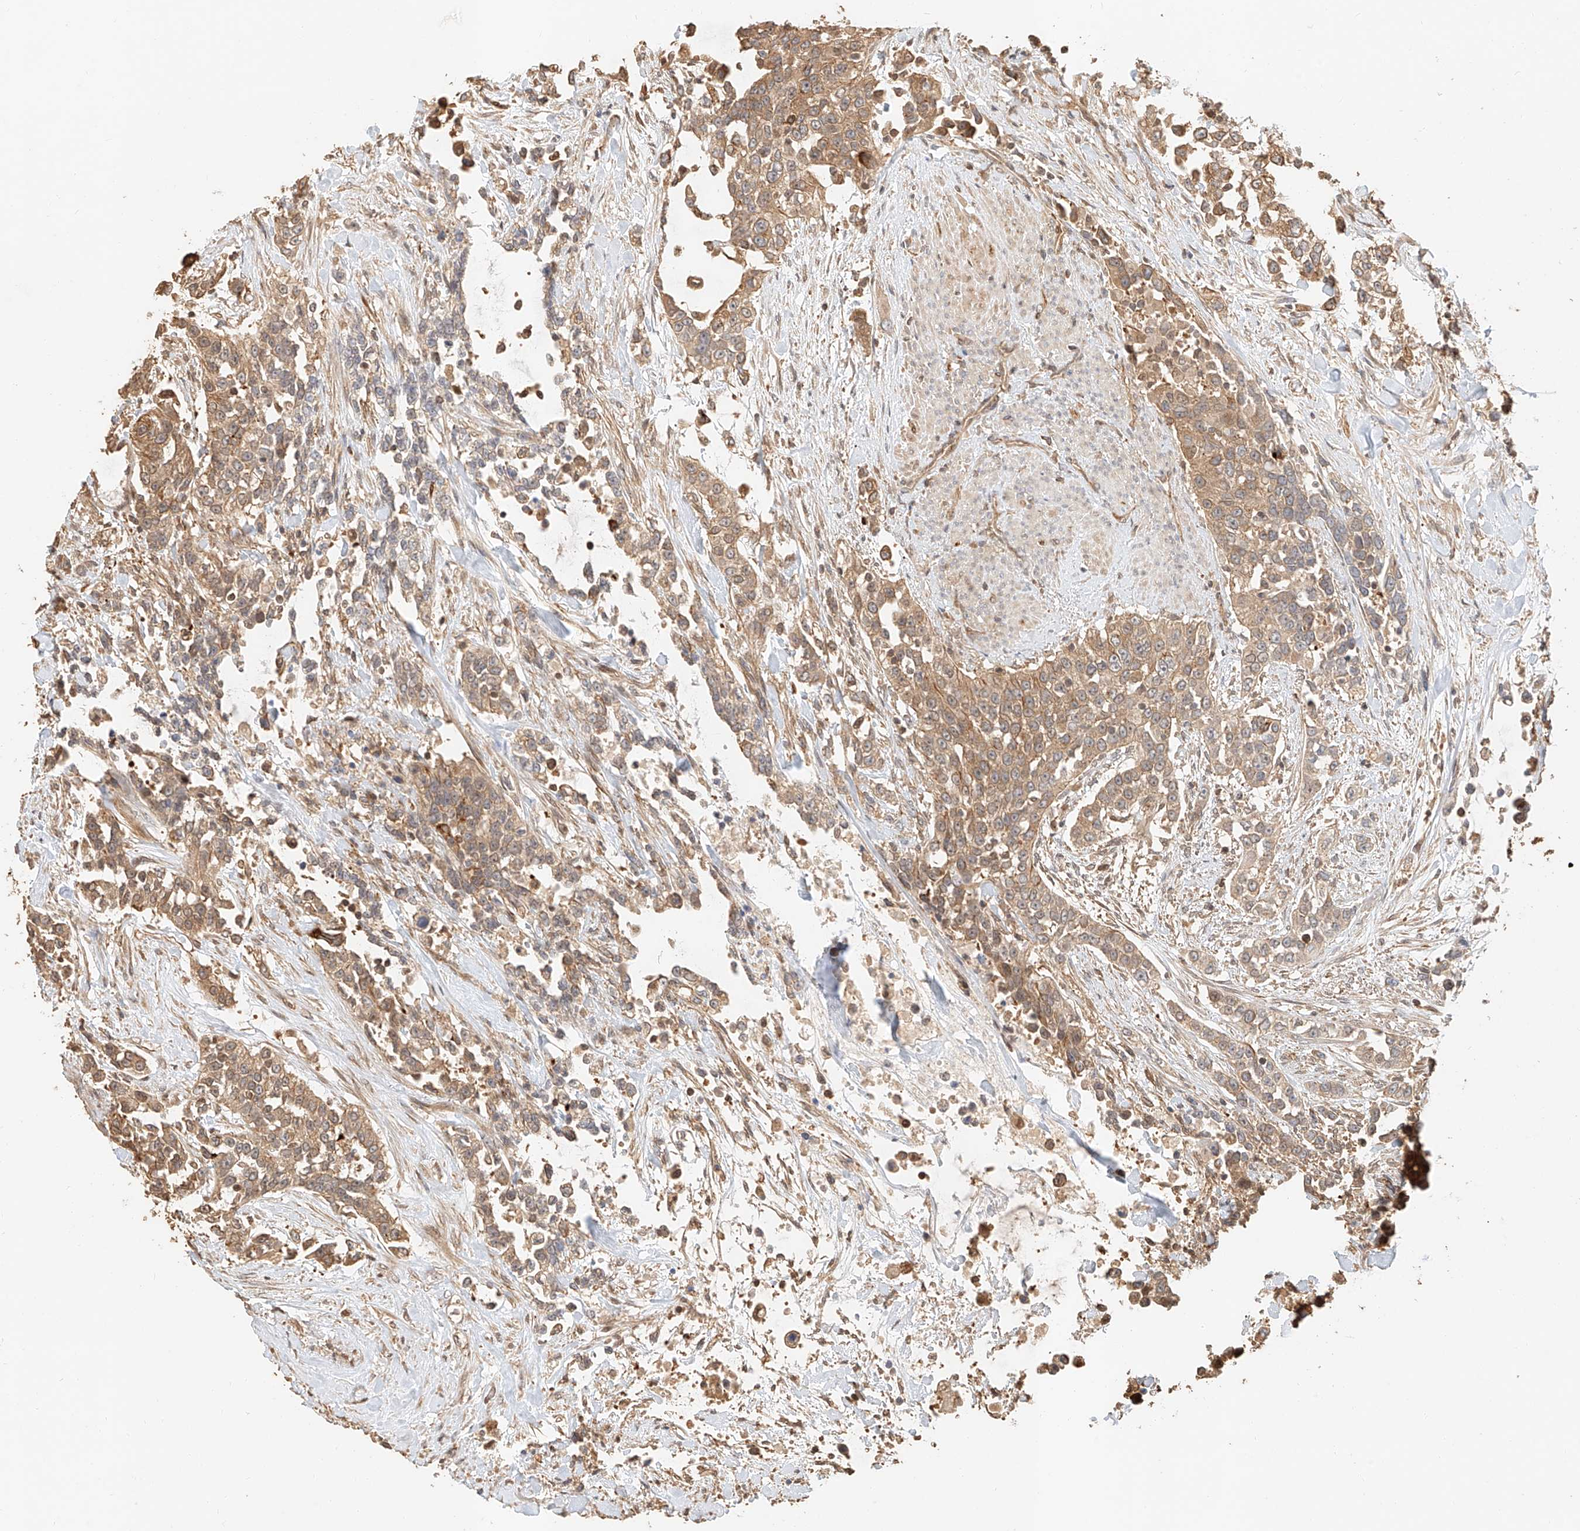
{"staining": {"intensity": "moderate", "quantity": ">75%", "location": "cytoplasmic/membranous"}, "tissue": "urothelial cancer", "cell_type": "Tumor cells", "image_type": "cancer", "snomed": [{"axis": "morphology", "description": "Urothelial carcinoma, High grade"}, {"axis": "topography", "description": "Urinary bladder"}], "caption": "There is medium levels of moderate cytoplasmic/membranous positivity in tumor cells of urothelial cancer, as demonstrated by immunohistochemical staining (brown color).", "gene": "NAP1L1", "patient": {"sex": "female", "age": 80}}